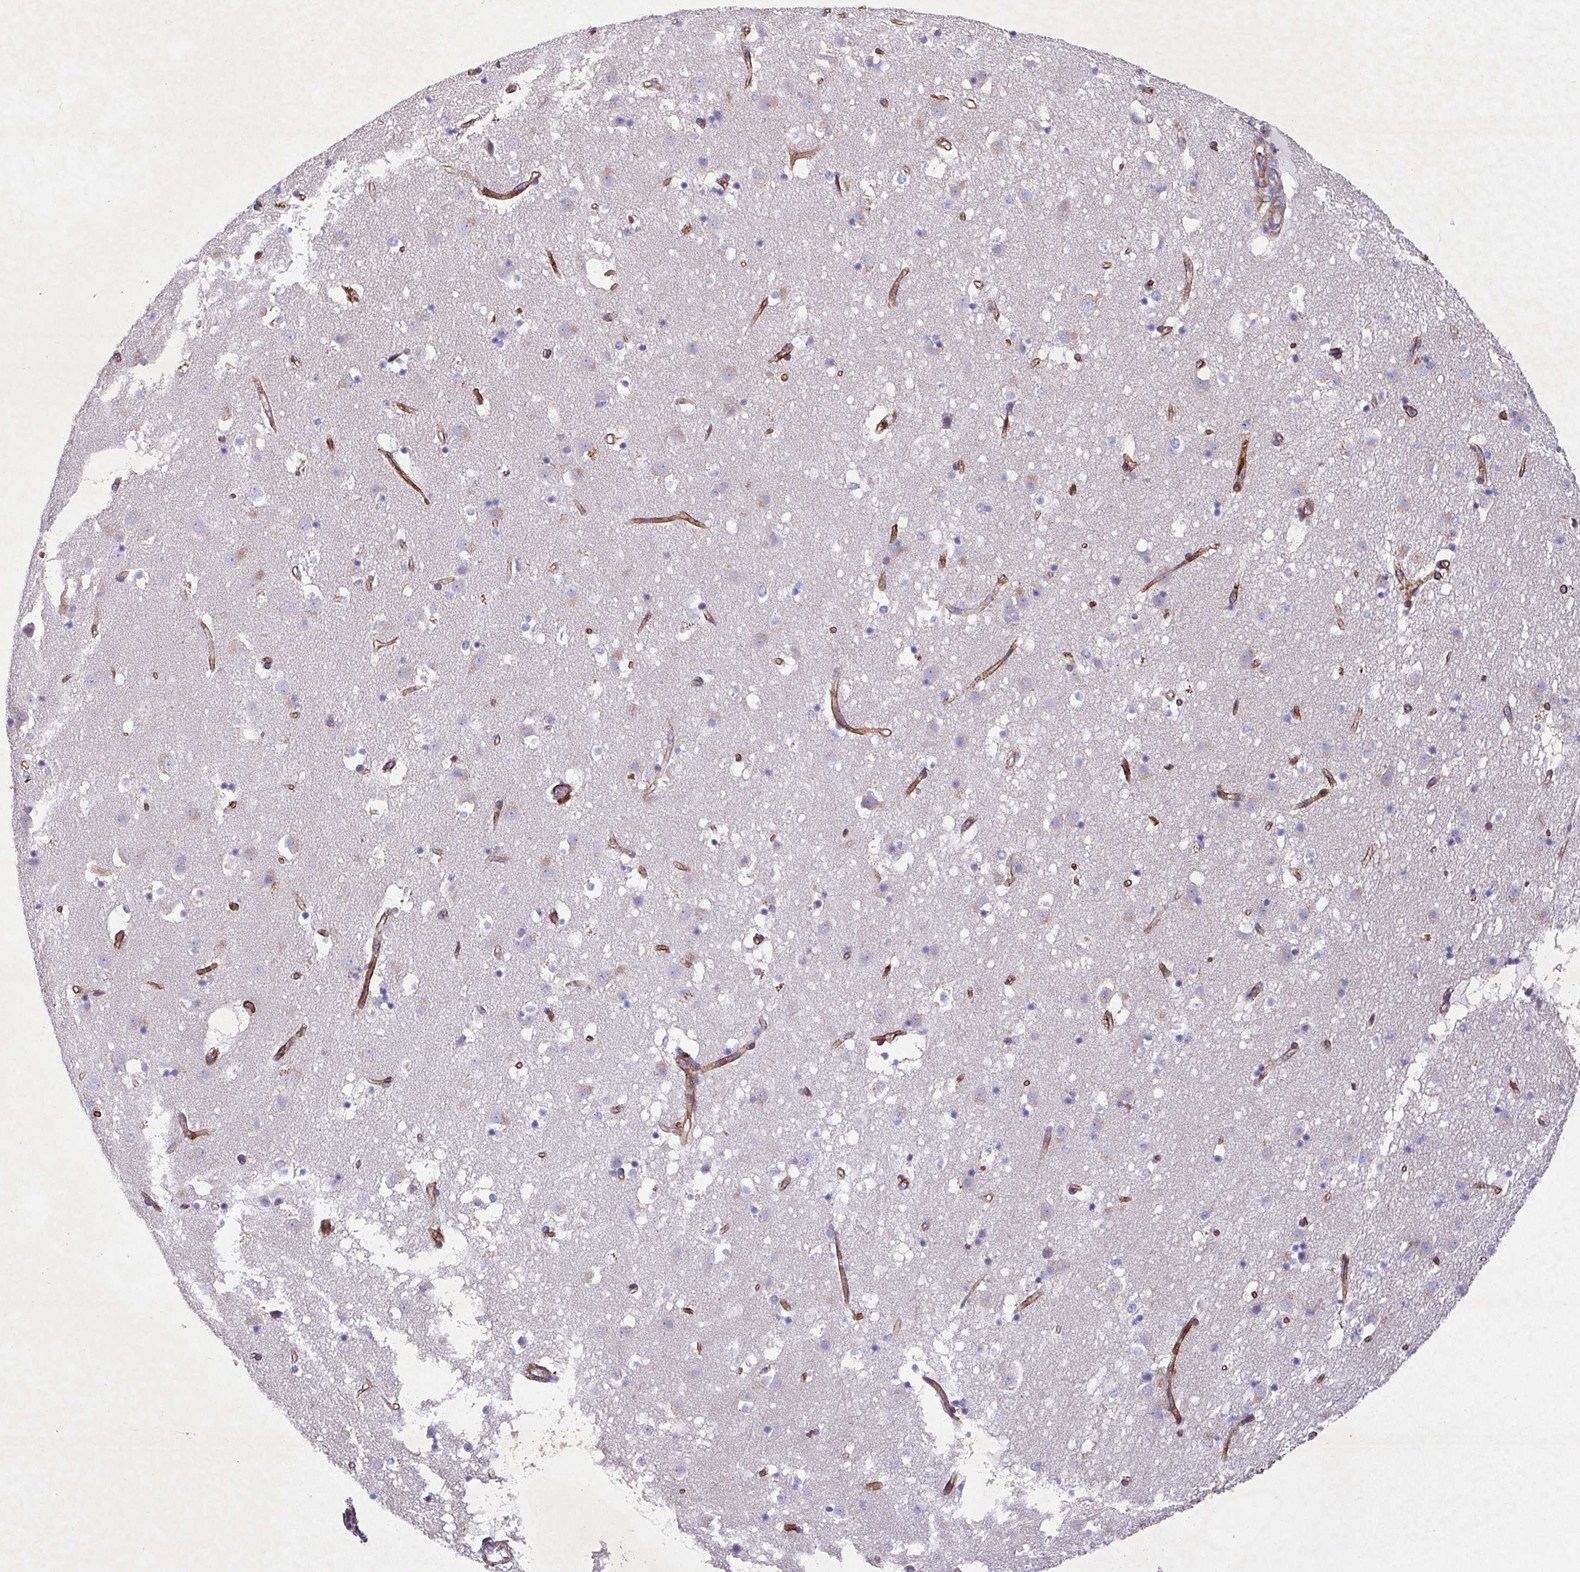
{"staining": {"intensity": "weak", "quantity": "<25%", "location": "cytoplasmic/membranous"}, "tissue": "caudate", "cell_type": "Glial cells", "image_type": "normal", "snomed": [{"axis": "morphology", "description": "Normal tissue, NOS"}, {"axis": "topography", "description": "Lateral ventricle wall"}], "caption": "Glial cells are negative for protein expression in unremarkable human caudate. Nuclei are stained in blue.", "gene": "ATP2C2", "patient": {"sex": "male", "age": 58}}